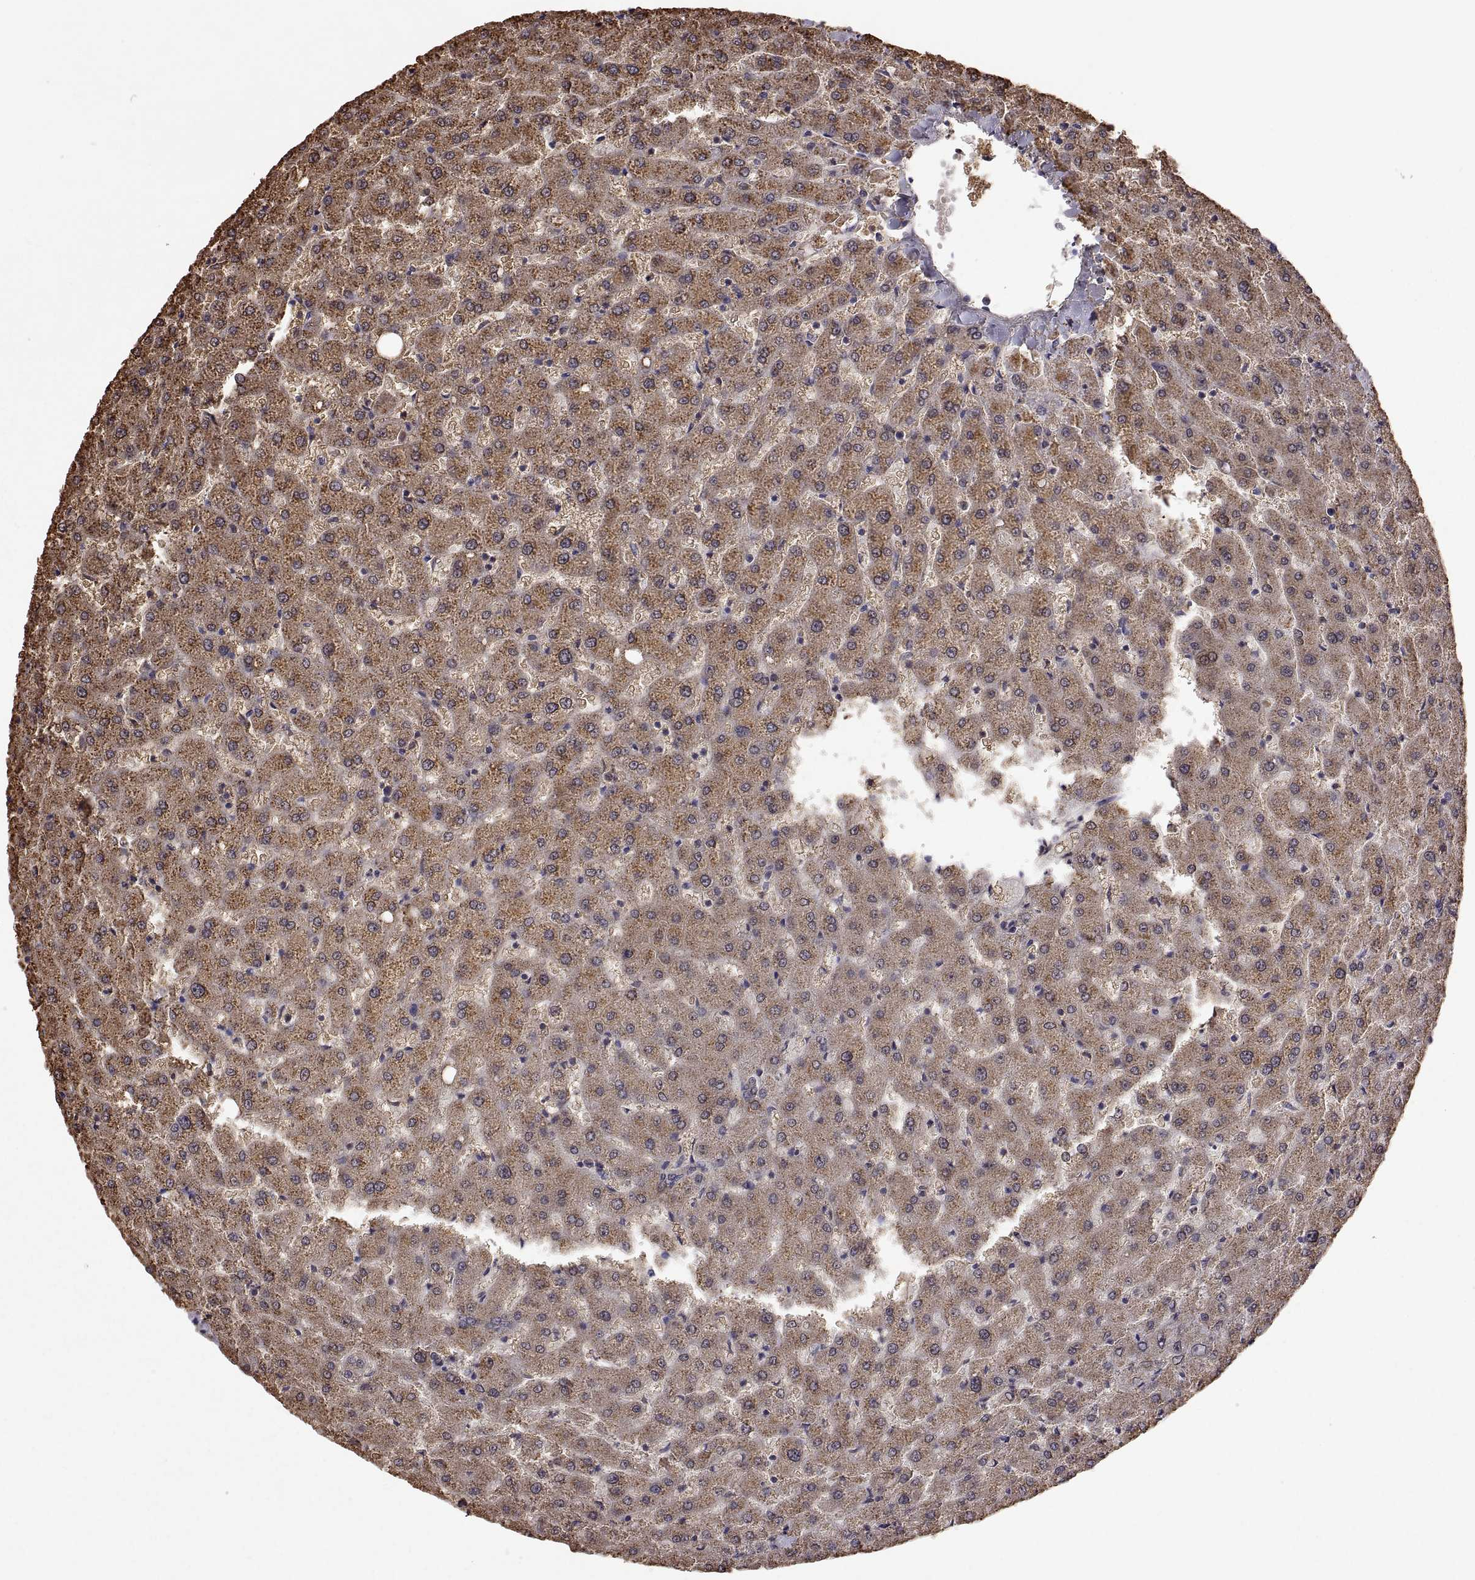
{"staining": {"intensity": "weak", "quantity": "25%-75%", "location": "cytoplasmic/membranous"}, "tissue": "liver", "cell_type": "Cholangiocytes", "image_type": "normal", "snomed": [{"axis": "morphology", "description": "Normal tissue, NOS"}, {"axis": "topography", "description": "Liver"}], "caption": "DAB (3,3'-diaminobenzidine) immunohistochemical staining of benign liver exhibits weak cytoplasmic/membranous protein expression in approximately 25%-75% of cholangiocytes. (brown staining indicates protein expression, while blue staining denotes nuclei).", "gene": "ZNRF2", "patient": {"sex": "female", "age": 50}}